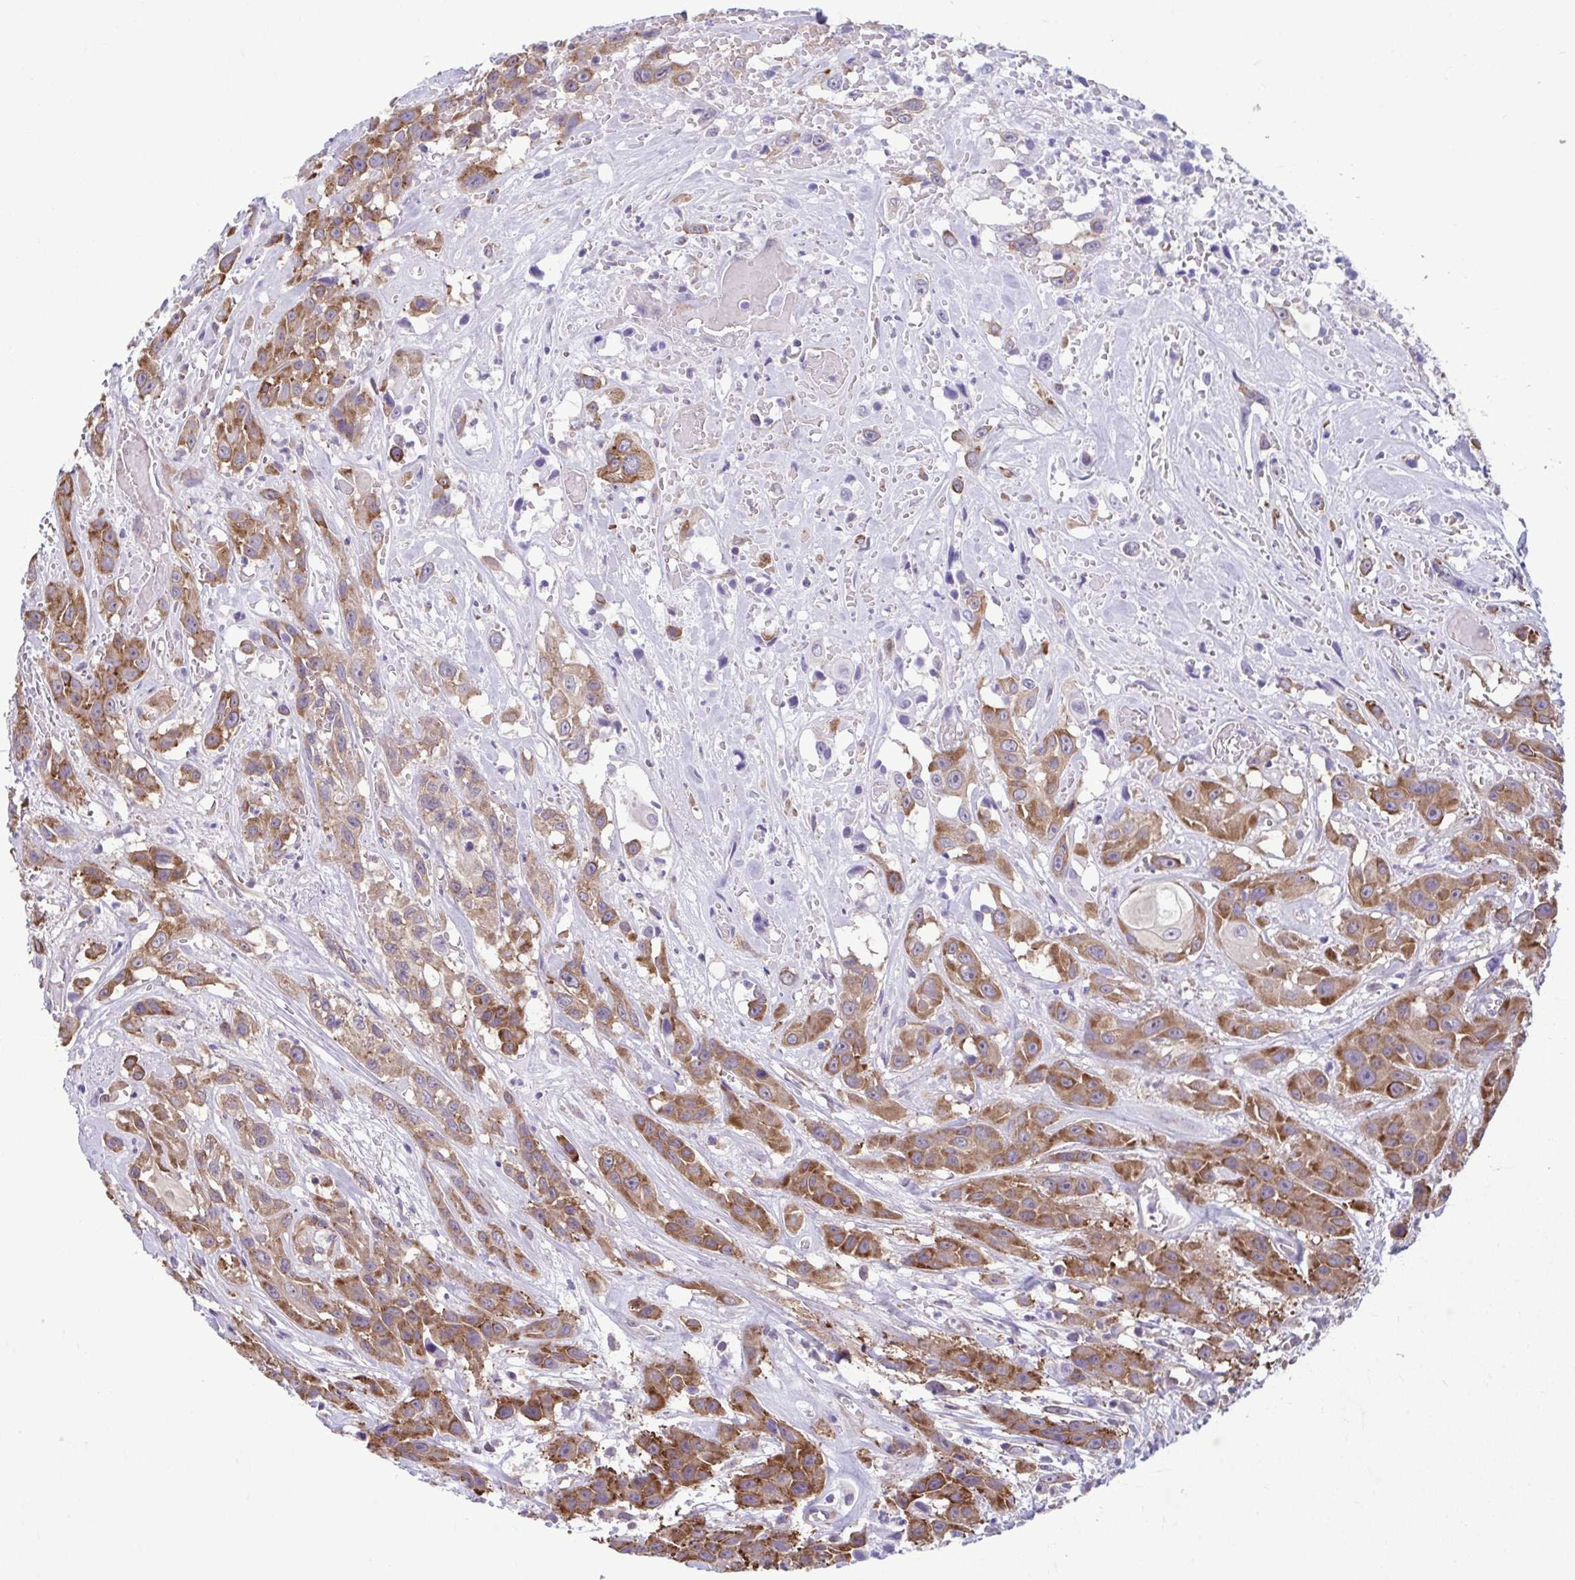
{"staining": {"intensity": "moderate", "quantity": ">75%", "location": "cytoplasmic/membranous"}, "tissue": "head and neck cancer", "cell_type": "Tumor cells", "image_type": "cancer", "snomed": [{"axis": "morphology", "description": "Squamous cell carcinoma, NOS"}, {"axis": "topography", "description": "Head-Neck"}], "caption": "Tumor cells exhibit medium levels of moderate cytoplasmic/membranous expression in about >75% of cells in squamous cell carcinoma (head and neck).", "gene": "TMEM108", "patient": {"sex": "male", "age": 57}}